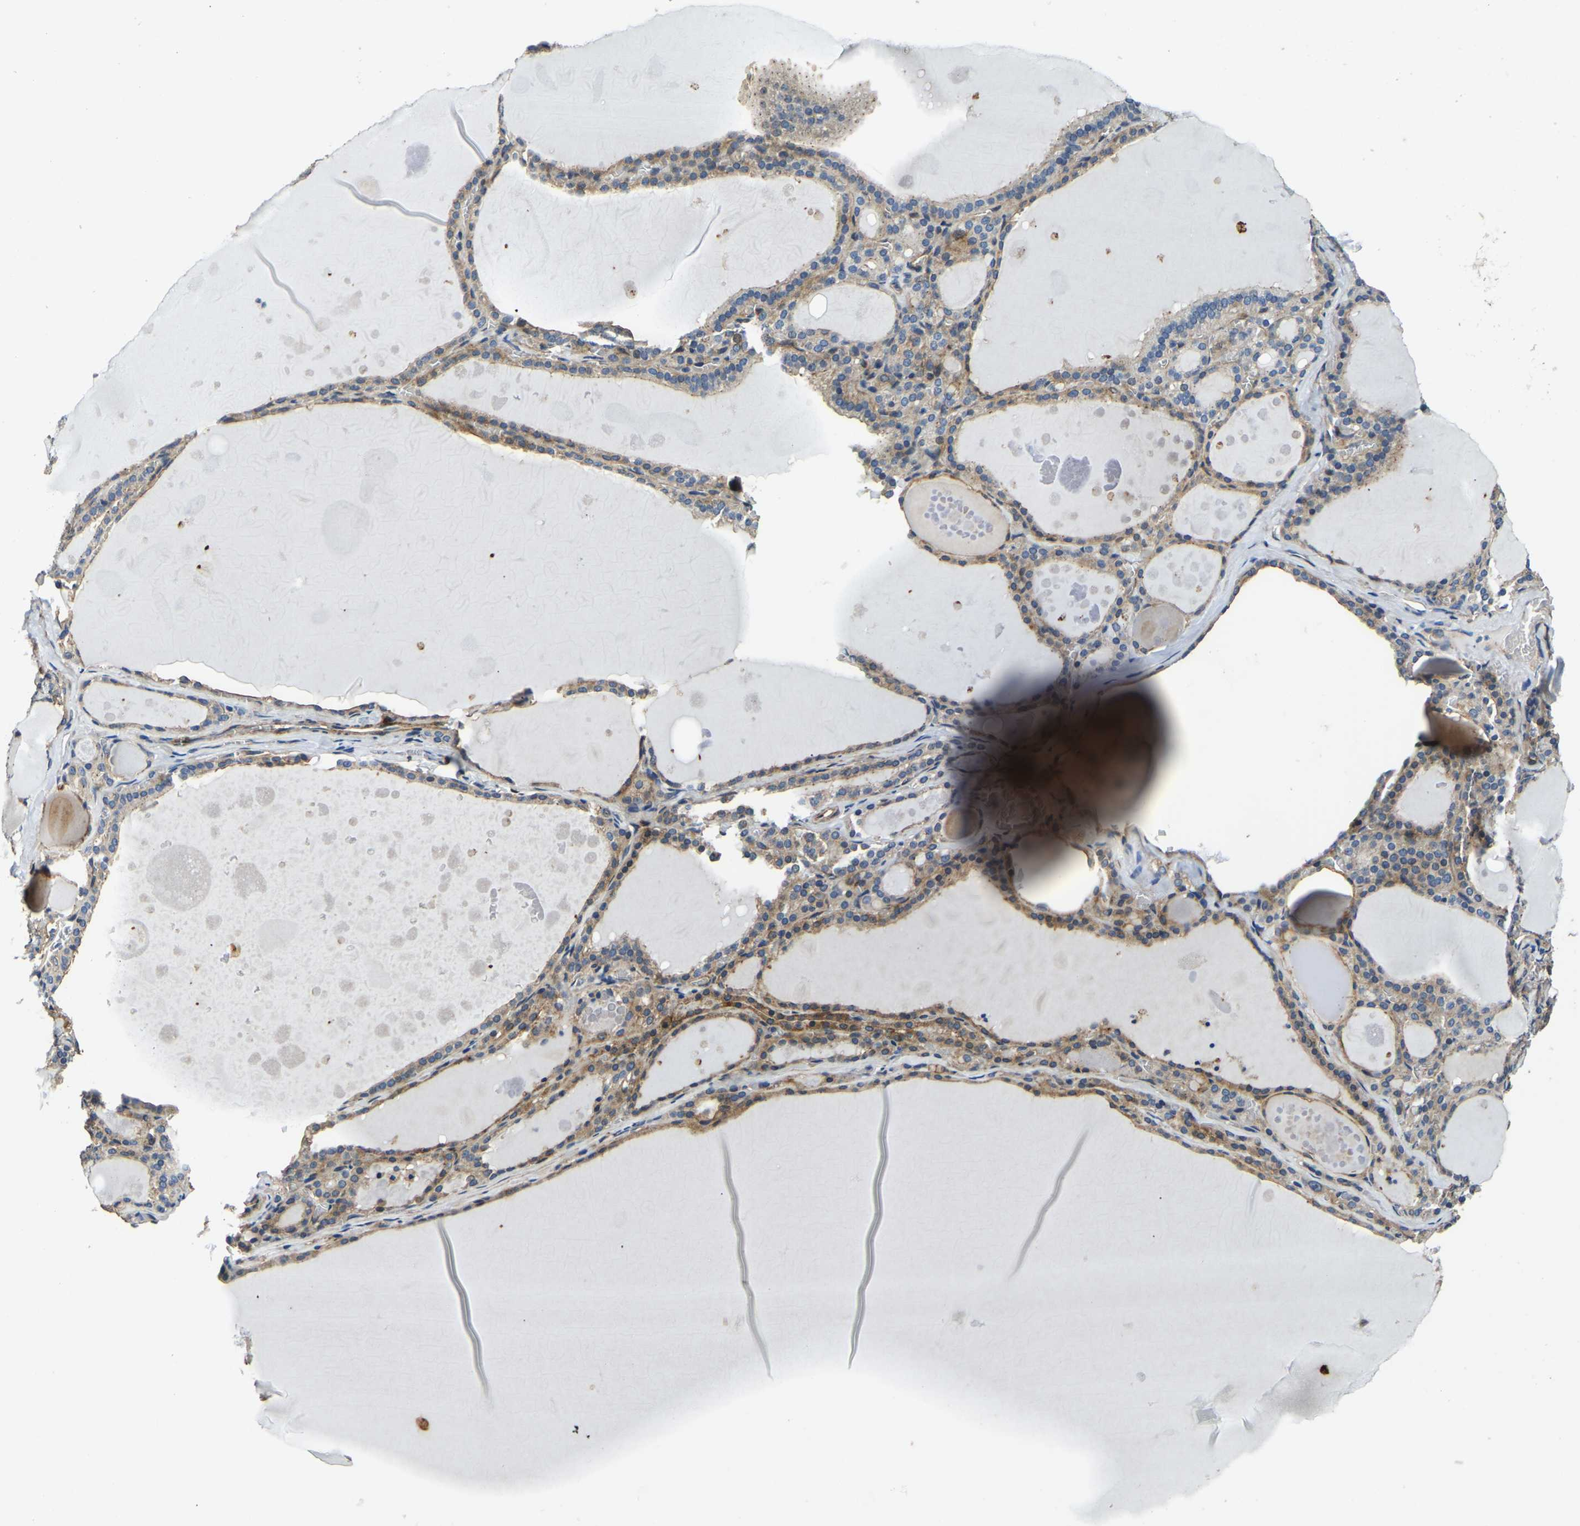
{"staining": {"intensity": "moderate", "quantity": "25%-75%", "location": "cytoplasmic/membranous"}, "tissue": "thyroid gland", "cell_type": "Glandular cells", "image_type": "normal", "snomed": [{"axis": "morphology", "description": "Normal tissue, NOS"}, {"axis": "topography", "description": "Thyroid gland"}], "caption": "Thyroid gland stained with IHC demonstrates moderate cytoplasmic/membranous staining in approximately 25%-75% of glandular cells. (DAB IHC with brightfield microscopy, high magnification).", "gene": "RNF39", "patient": {"sex": "male", "age": 56}}